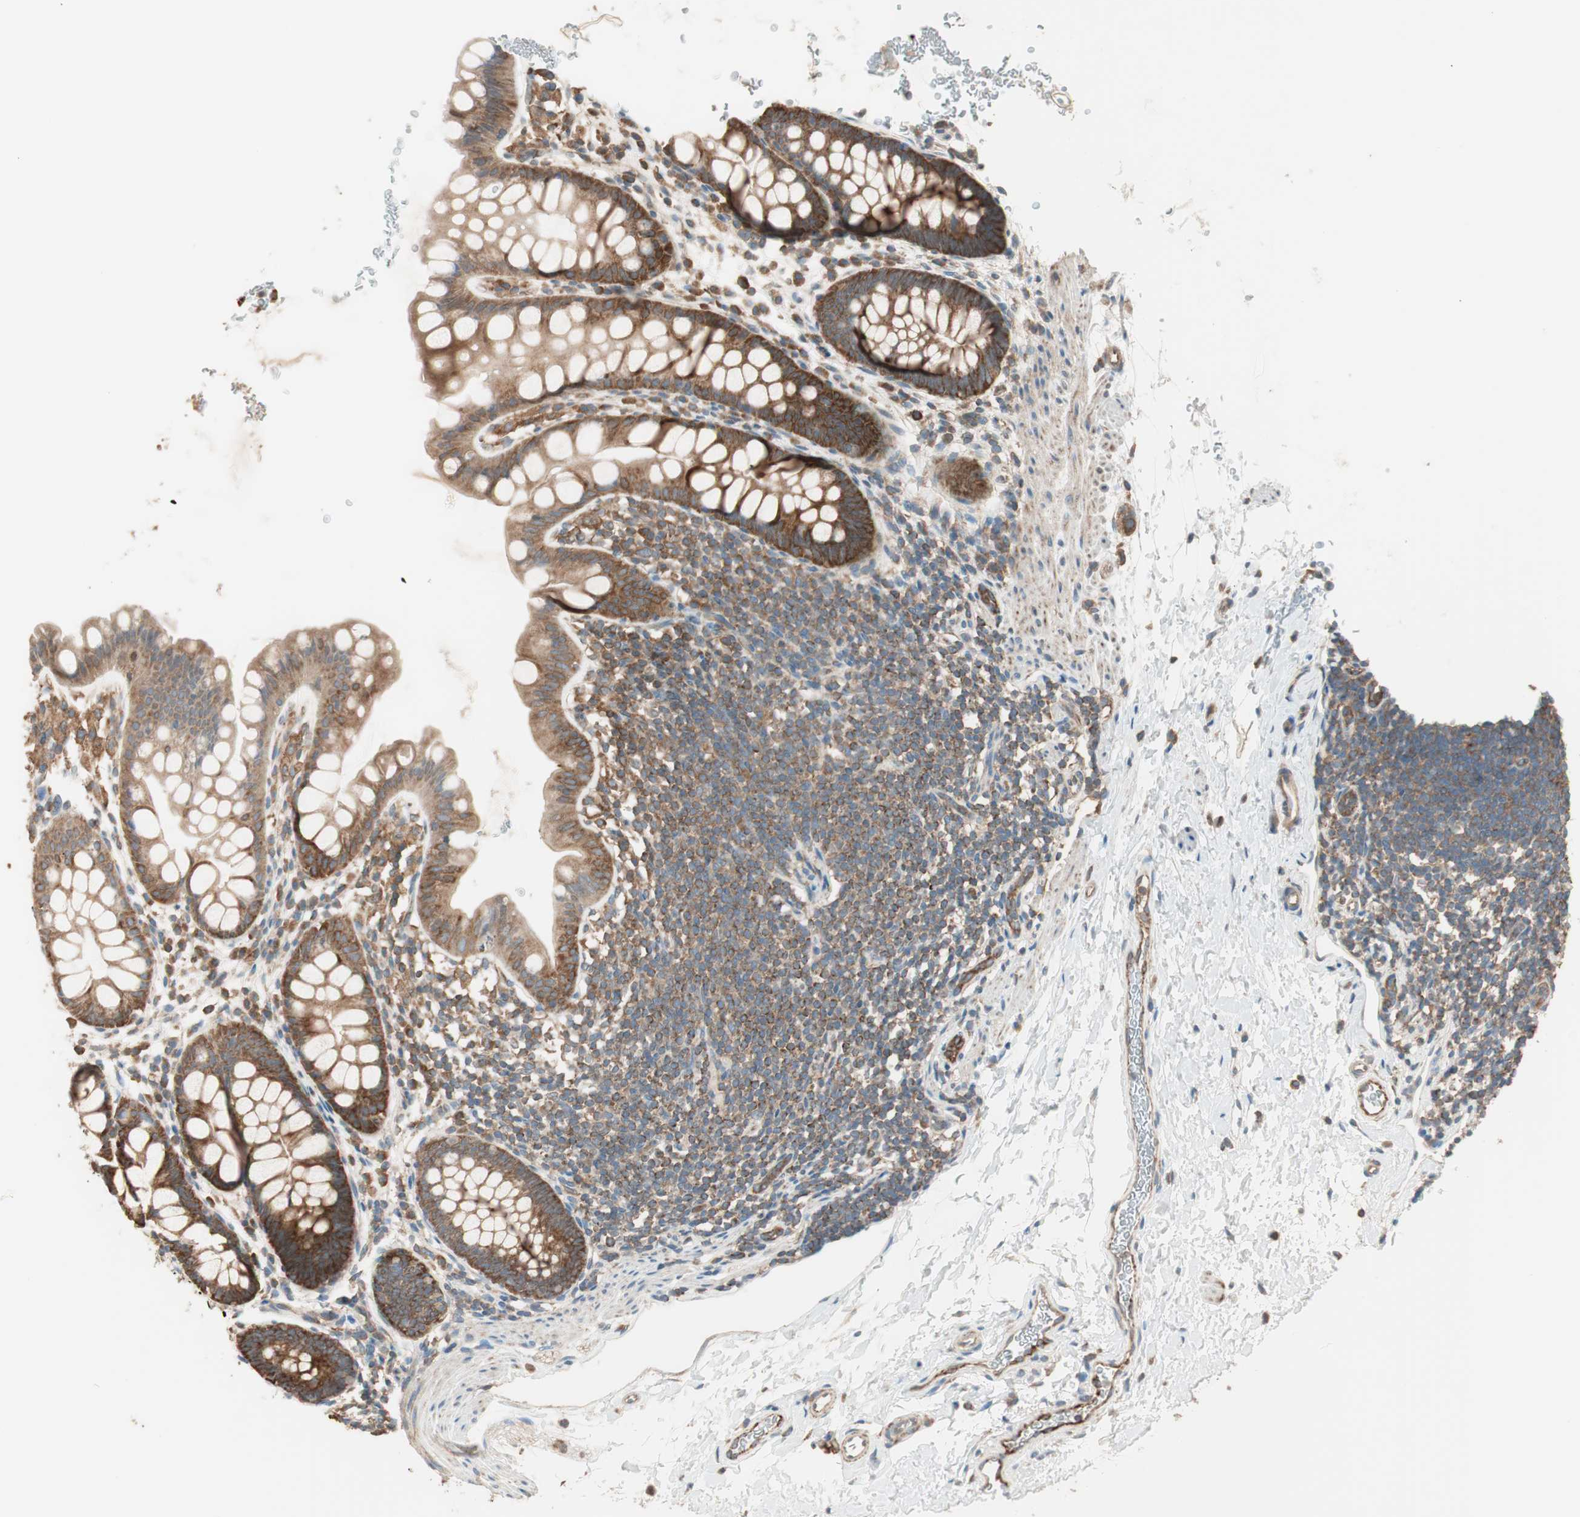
{"staining": {"intensity": "strong", "quantity": ">75%", "location": "cytoplasmic/membranous"}, "tissue": "rectum", "cell_type": "Glandular cells", "image_type": "normal", "snomed": [{"axis": "morphology", "description": "Normal tissue, NOS"}, {"axis": "topography", "description": "Rectum"}], "caption": "A histopathology image showing strong cytoplasmic/membranous positivity in approximately >75% of glandular cells in normal rectum, as visualized by brown immunohistochemical staining.", "gene": "CC2D1A", "patient": {"sex": "female", "age": 24}}